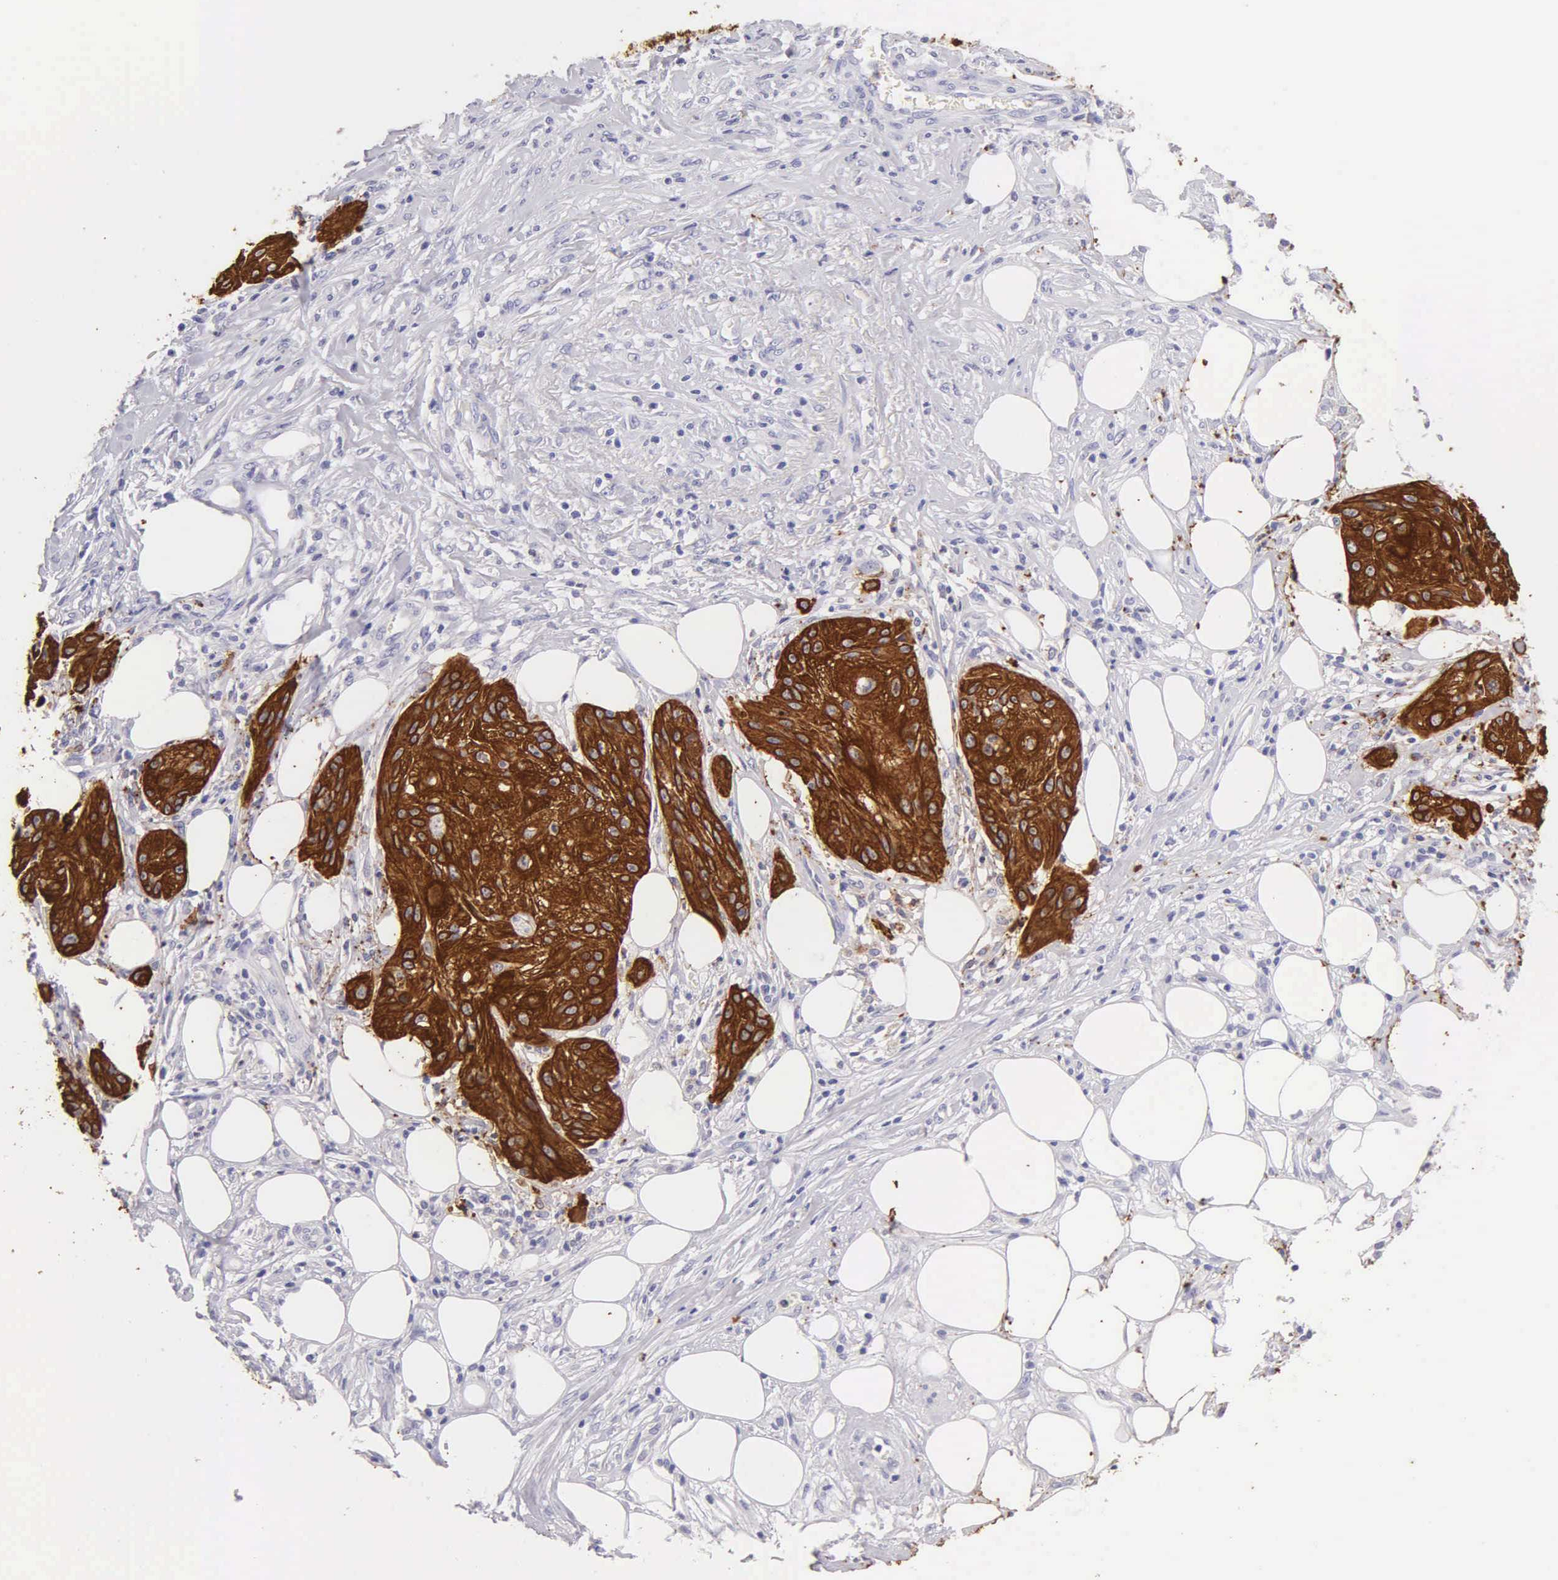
{"staining": {"intensity": "strong", "quantity": ">75%", "location": "cytoplasmic/membranous"}, "tissue": "skin cancer", "cell_type": "Tumor cells", "image_type": "cancer", "snomed": [{"axis": "morphology", "description": "Squamous cell carcinoma, NOS"}, {"axis": "topography", "description": "Skin"}], "caption": "An IHC micrograph of tumor tissue is shown. Protein staining in brown highlights strong cytoplasmic/membranous positivity in skin cancer within tumor cells.", "gene": "KRT17", "patient": {"sex": "female", "age": 88}}